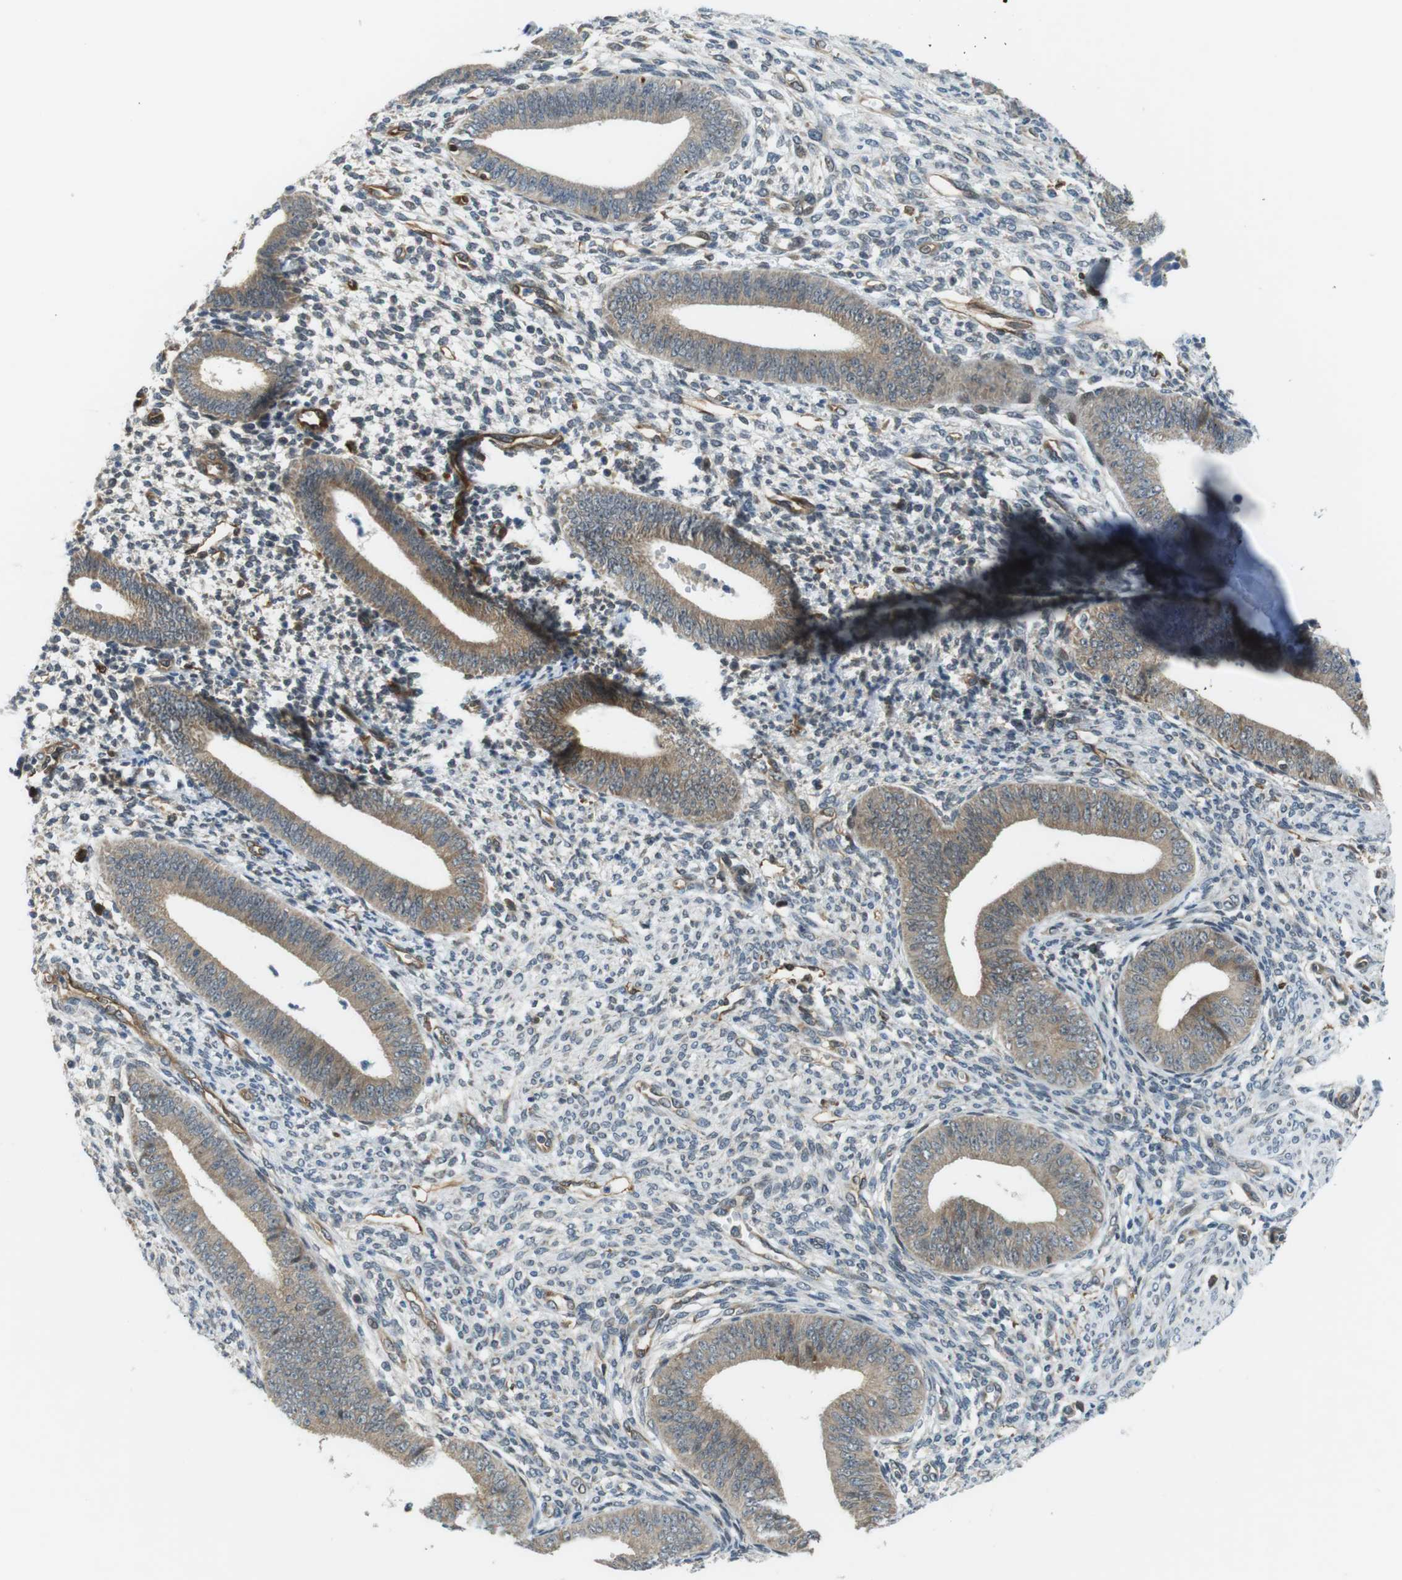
{"staining": {"intensity": "negative", "quantity": "none", "location": "none"}, "tissue": "endometrium", "cell_type": "Cells in endometrial stroma", "image_type": "normal", "snomed": [{"axis": "morphology", "description": "Normal tissue, NOS"}, {"axis": "topography", "description": "Endometrium"}], "caption": "This micrograph is of unremarkable endometrium stained with IHC to label a protein in brown with the nuclei are counter-stained blue. There is no staining in cells in endometrial stroma.", "gene": "PALD1", "patient": {"sex": "female", "age": 35}}